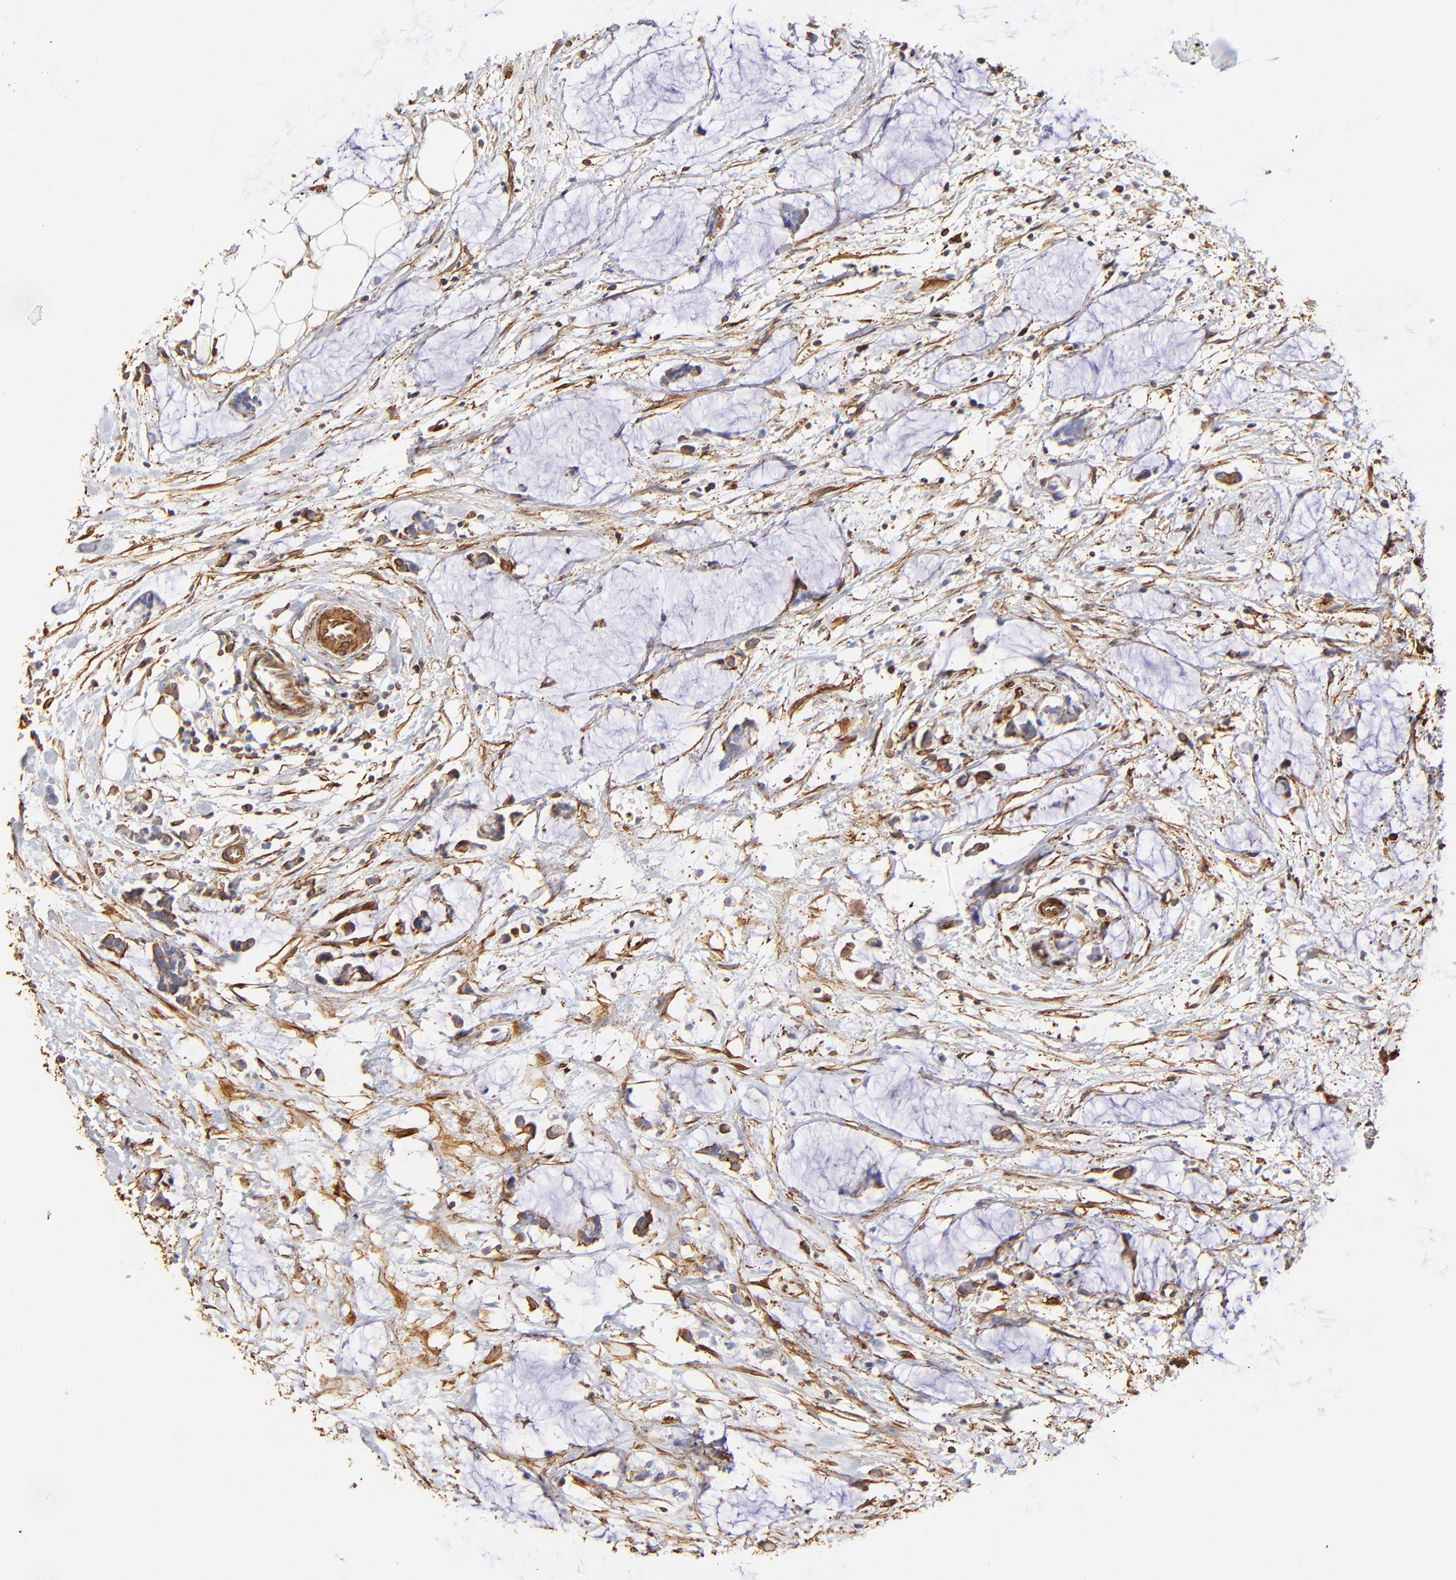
{"staining": {"intensity": "negative", "quantity": "none", "location": "none"}, "tissue": "colorectal cancer", "cell_type": "Tumor cells", "image_type": "cancer", "snomed": [{"axis": "morphology", "description": "Adenocarcinoma, NOS"}, {"axis": "topography", "description": "Colon"}], "caption": "Immunohistochemistry (IHC) photomicrograph of neoplastic tissue: colorectal cancer (adenocarcinoma) stained with DAB displays no significant protein expression in tumor cells.", "gene": "FLNA", "patient": {"sex": "male", "age": 14}}